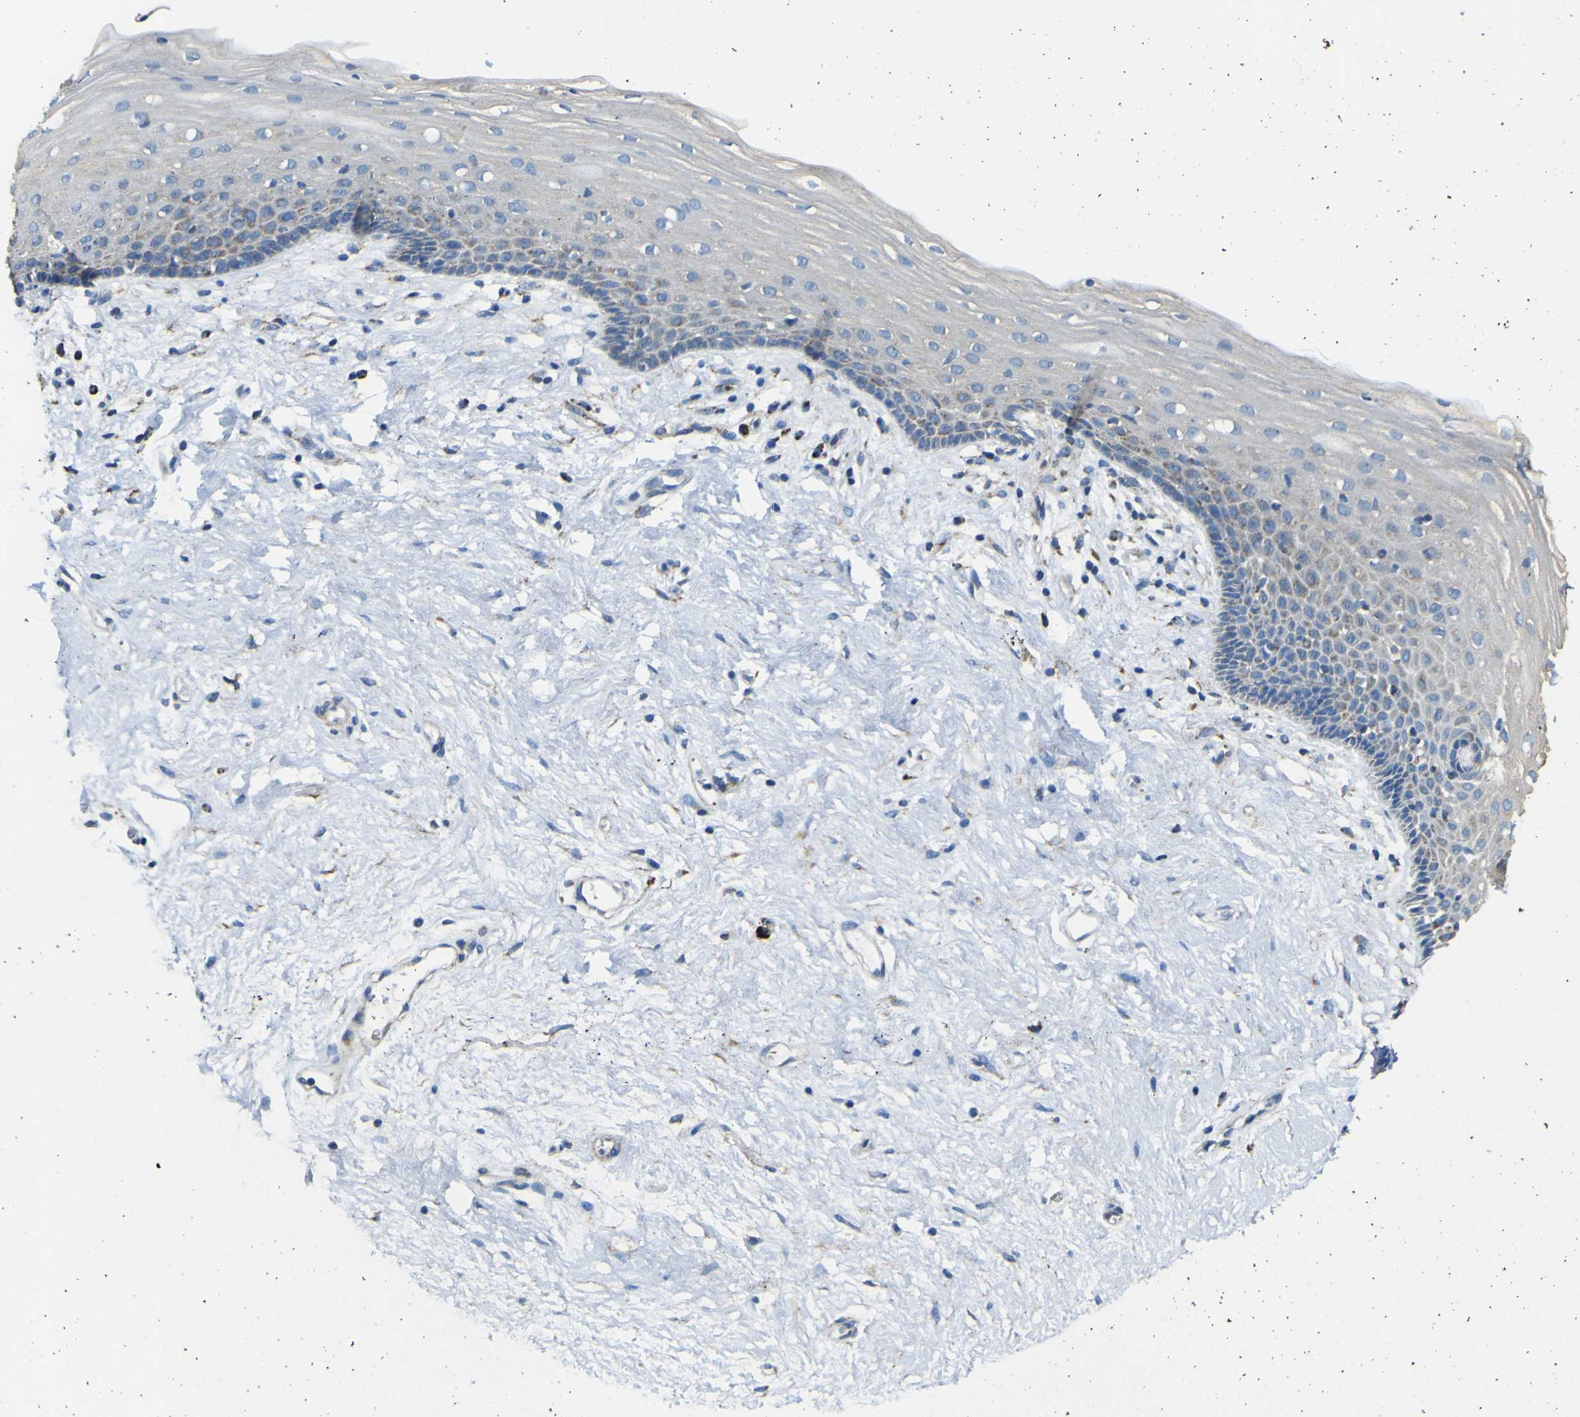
{"staining": {"intensity": "negative", "quantity": "none", "location": "none"}, "tissue": "vagina", "cell_type": "Squamous epithelial cells", "image_type": "normal", "snomed": [{"axis": "morphology", "description": "Normal tissue, NOS"}, {"axis": "topography", "description": "Vagina"}], "caption": "Vagina stained for a protein using immunohistochemistry (IHC) shows no expression squamous epithelial cells.", "gene": "ALDH18A1", "patient": {"sex": "female", "age": 44}}